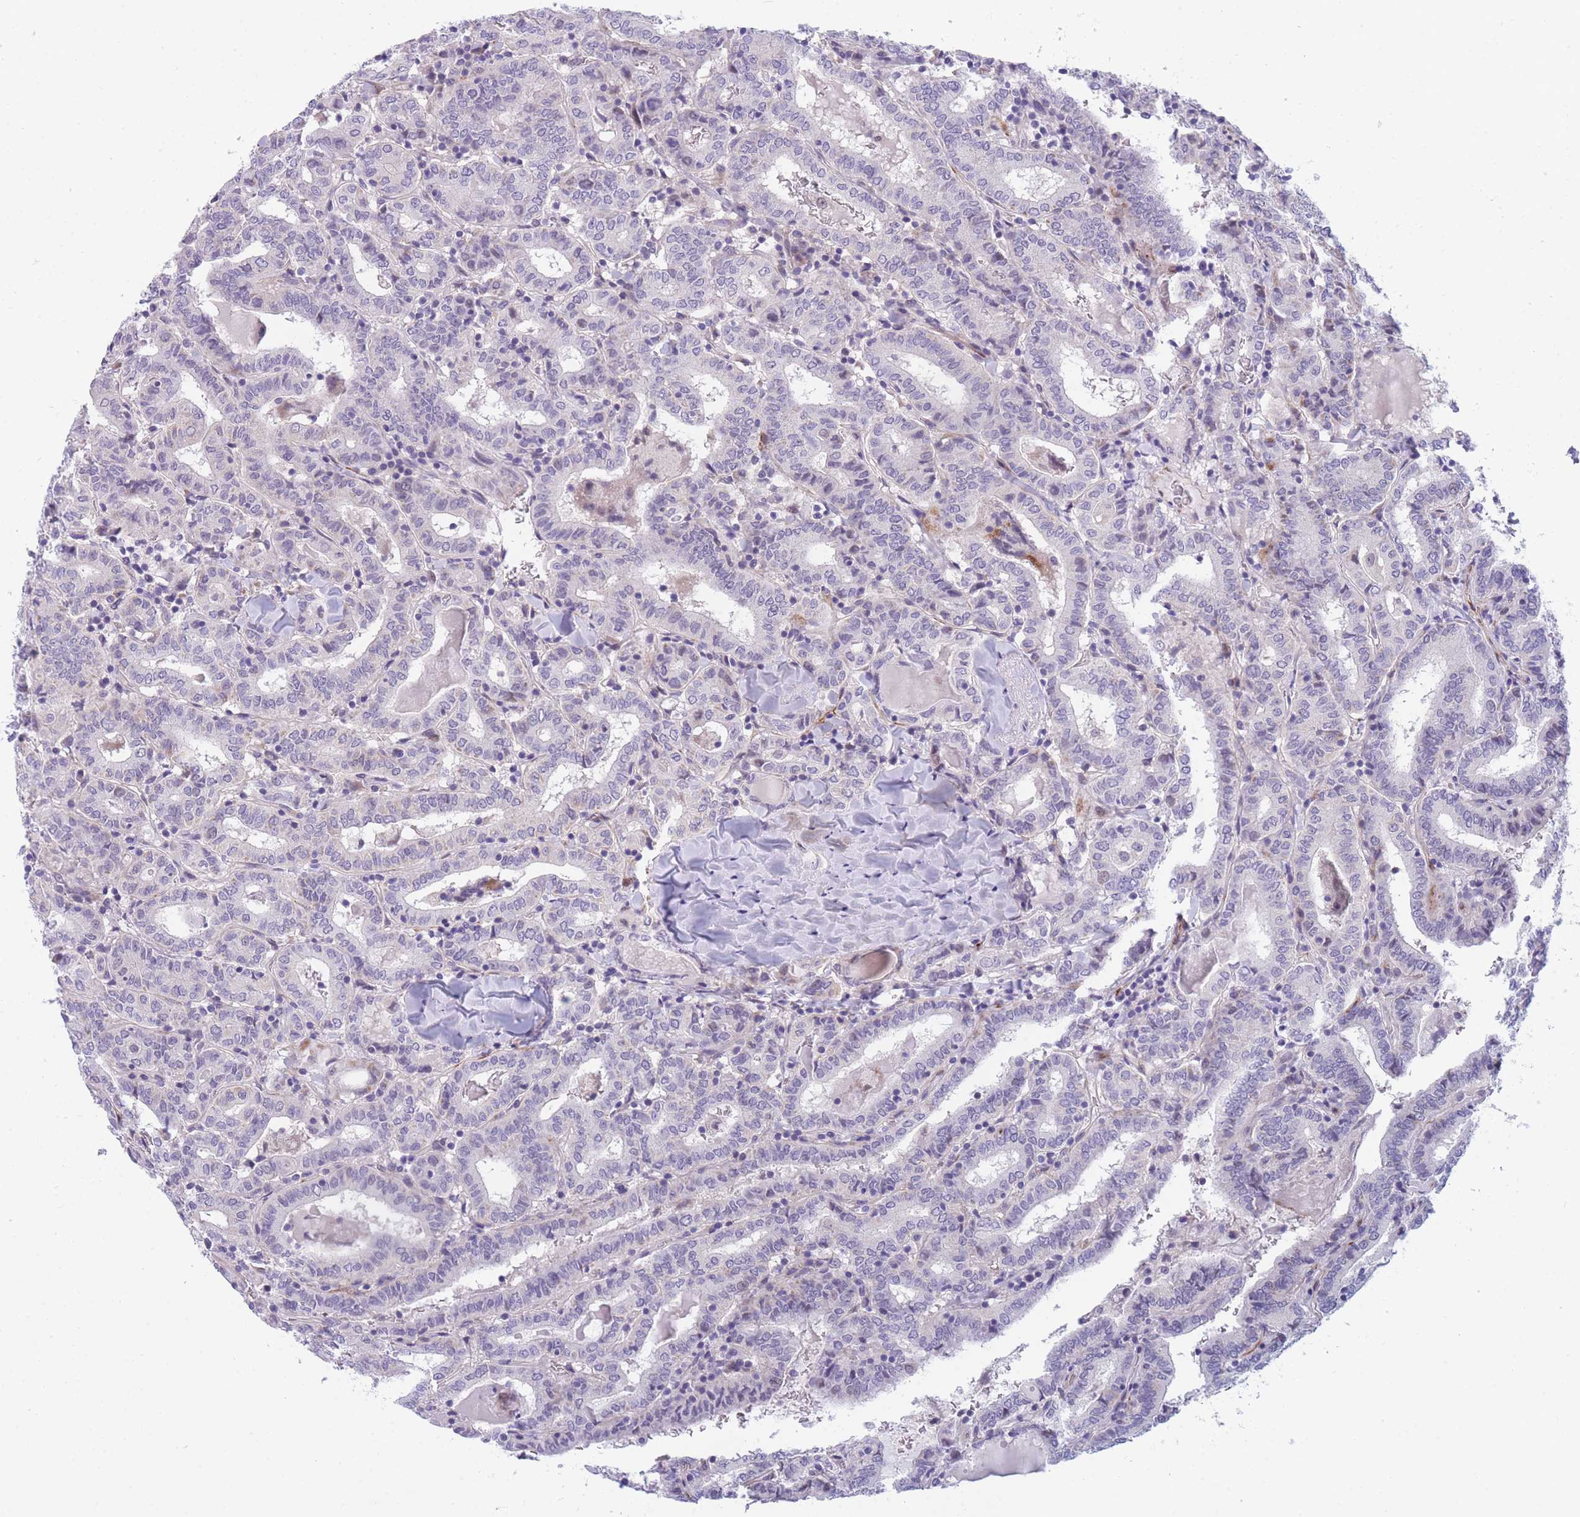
{"staining": {"intensity": "negative", "quantity": "none", "location": "none"}, "tissue": "thyroid cancer", "cell_type": "Tumor cells", "image_type": "cancer", "snomed": [{"axis": "morphology", "description": "Papillary adenocarcinoma, NOS"}, {"axis": "topography", "description": "Thyroid gland"}], "caption": "Immunohistochemistry photomicrograph of human thyroid papillary adenocarcinoma stained for a protein (brown), which demonstrates no staining in tumor cells.", "gene": "DDX49", "patient": {"sex": "female", "age": 72}}